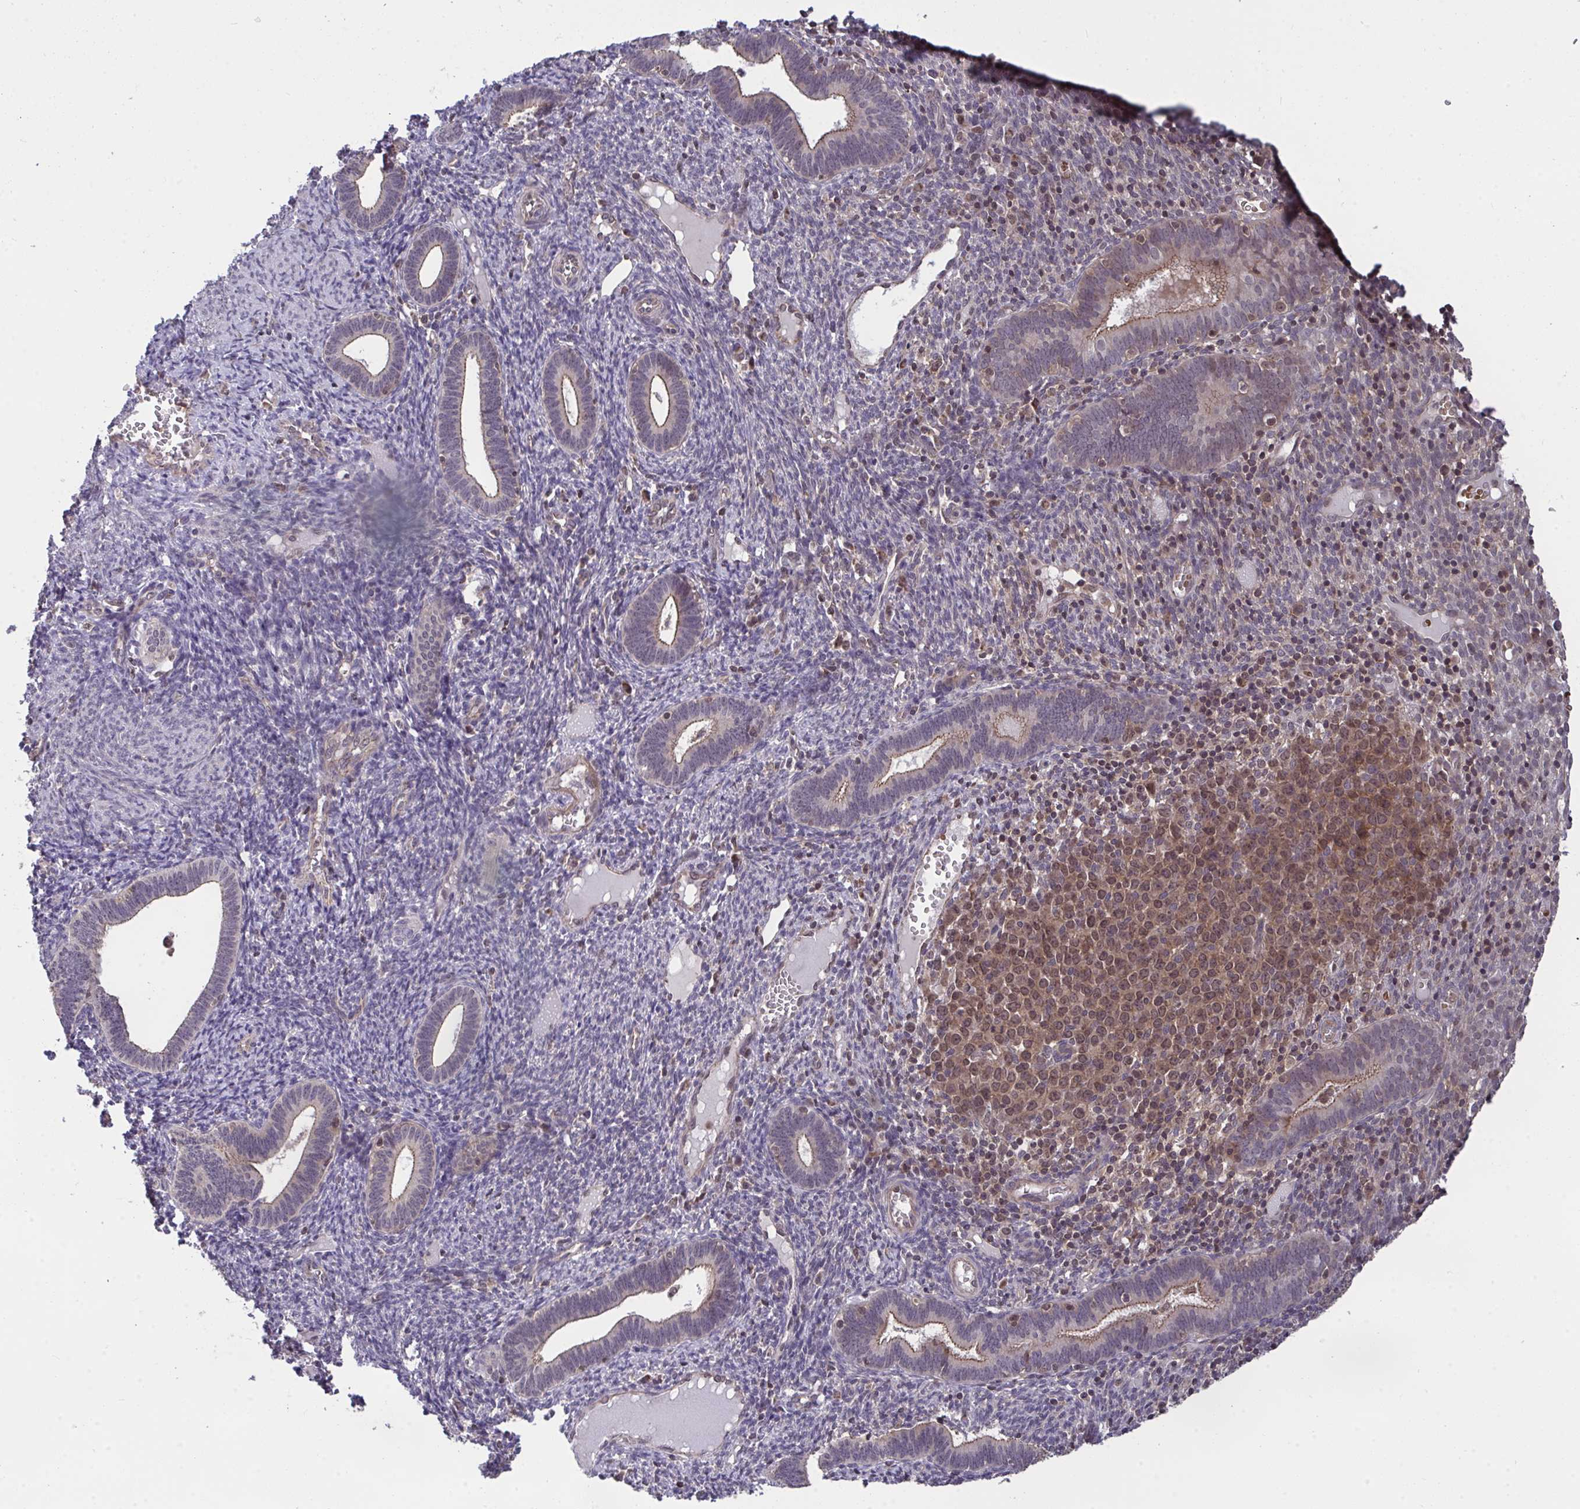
{"staining": {"intensity": "negative", "quantity": "none", "location": "none"}, "tissue": "endometrium", "cell_type": "Cells in endometrial stroma", "image_type": "normal", "snomed": [{"axis": "morphology", "description": "Normal tissue, NOS"}, {"axis": "topography", "description": "Endometrium"}], "caption": "This micrograph is of benign endometrium stained with IHC to label a protein in brown with the nuclei are counter-stained blue. There is no expression in cells in endometrial stroma. (DAB immunohistochemistry (IHC) visualized using brightfield microscopy, high magnification).", "gene": "PPP1CA", "patient": {"sex": "female", "age": 41}}